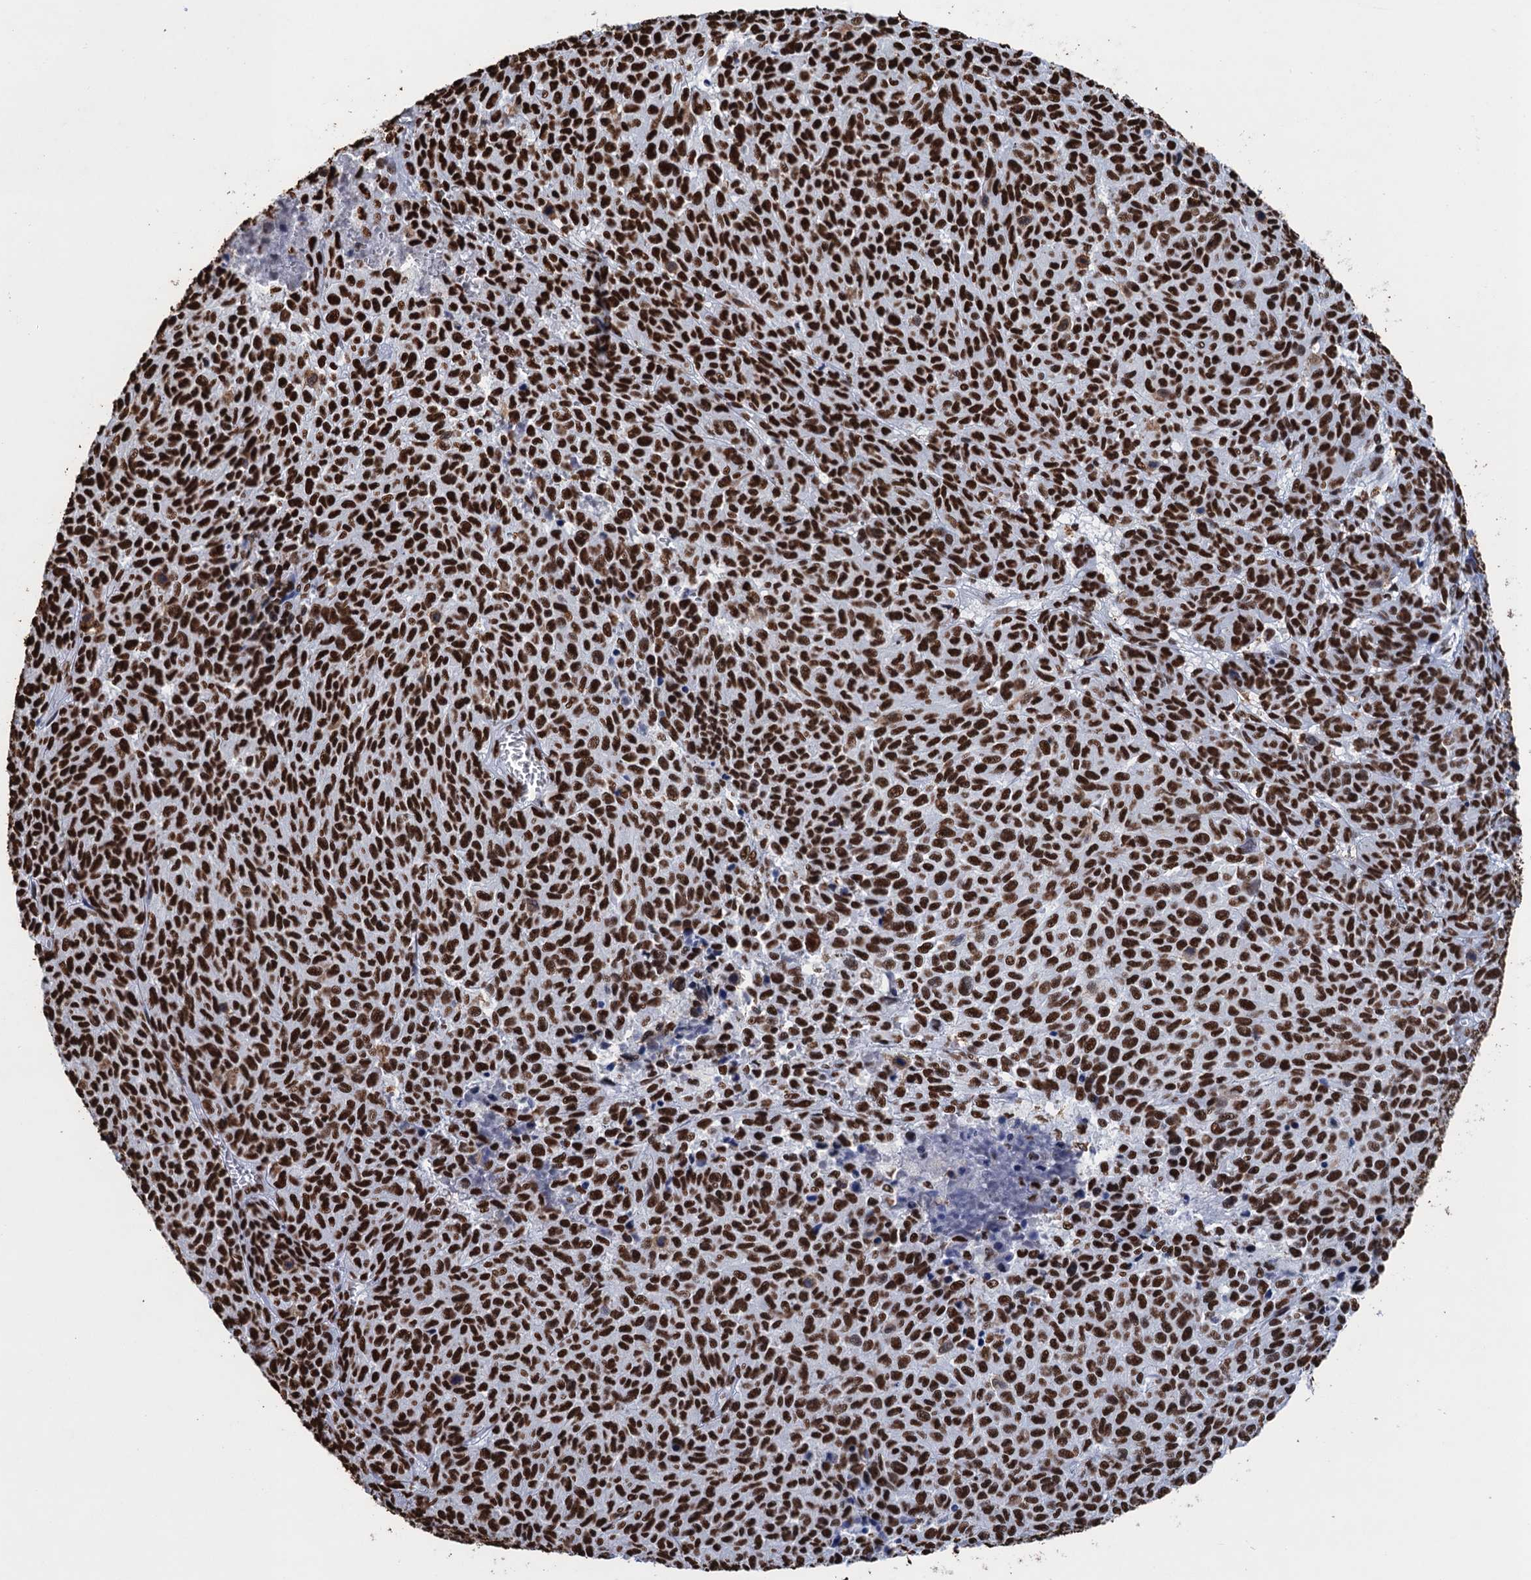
{"staining": {"intensity": "strong", "quantity": ">75%", "location": "nuclear"}, "tissue": "melanoma", "cell_type": "Tumor cells", "image_type": "cancer", "snomed": [{"axis": "morphology", "description": "Malignant melanoma, NOS"}, {"axis": "topography", "description": "Skin"}], "caption": "Protein staining of melanoma tissue displays strong nuclear staining in approximately >75% of tumor cells.", "gene": "UBA2", "patient": {"sex": "male", "age": 49}}